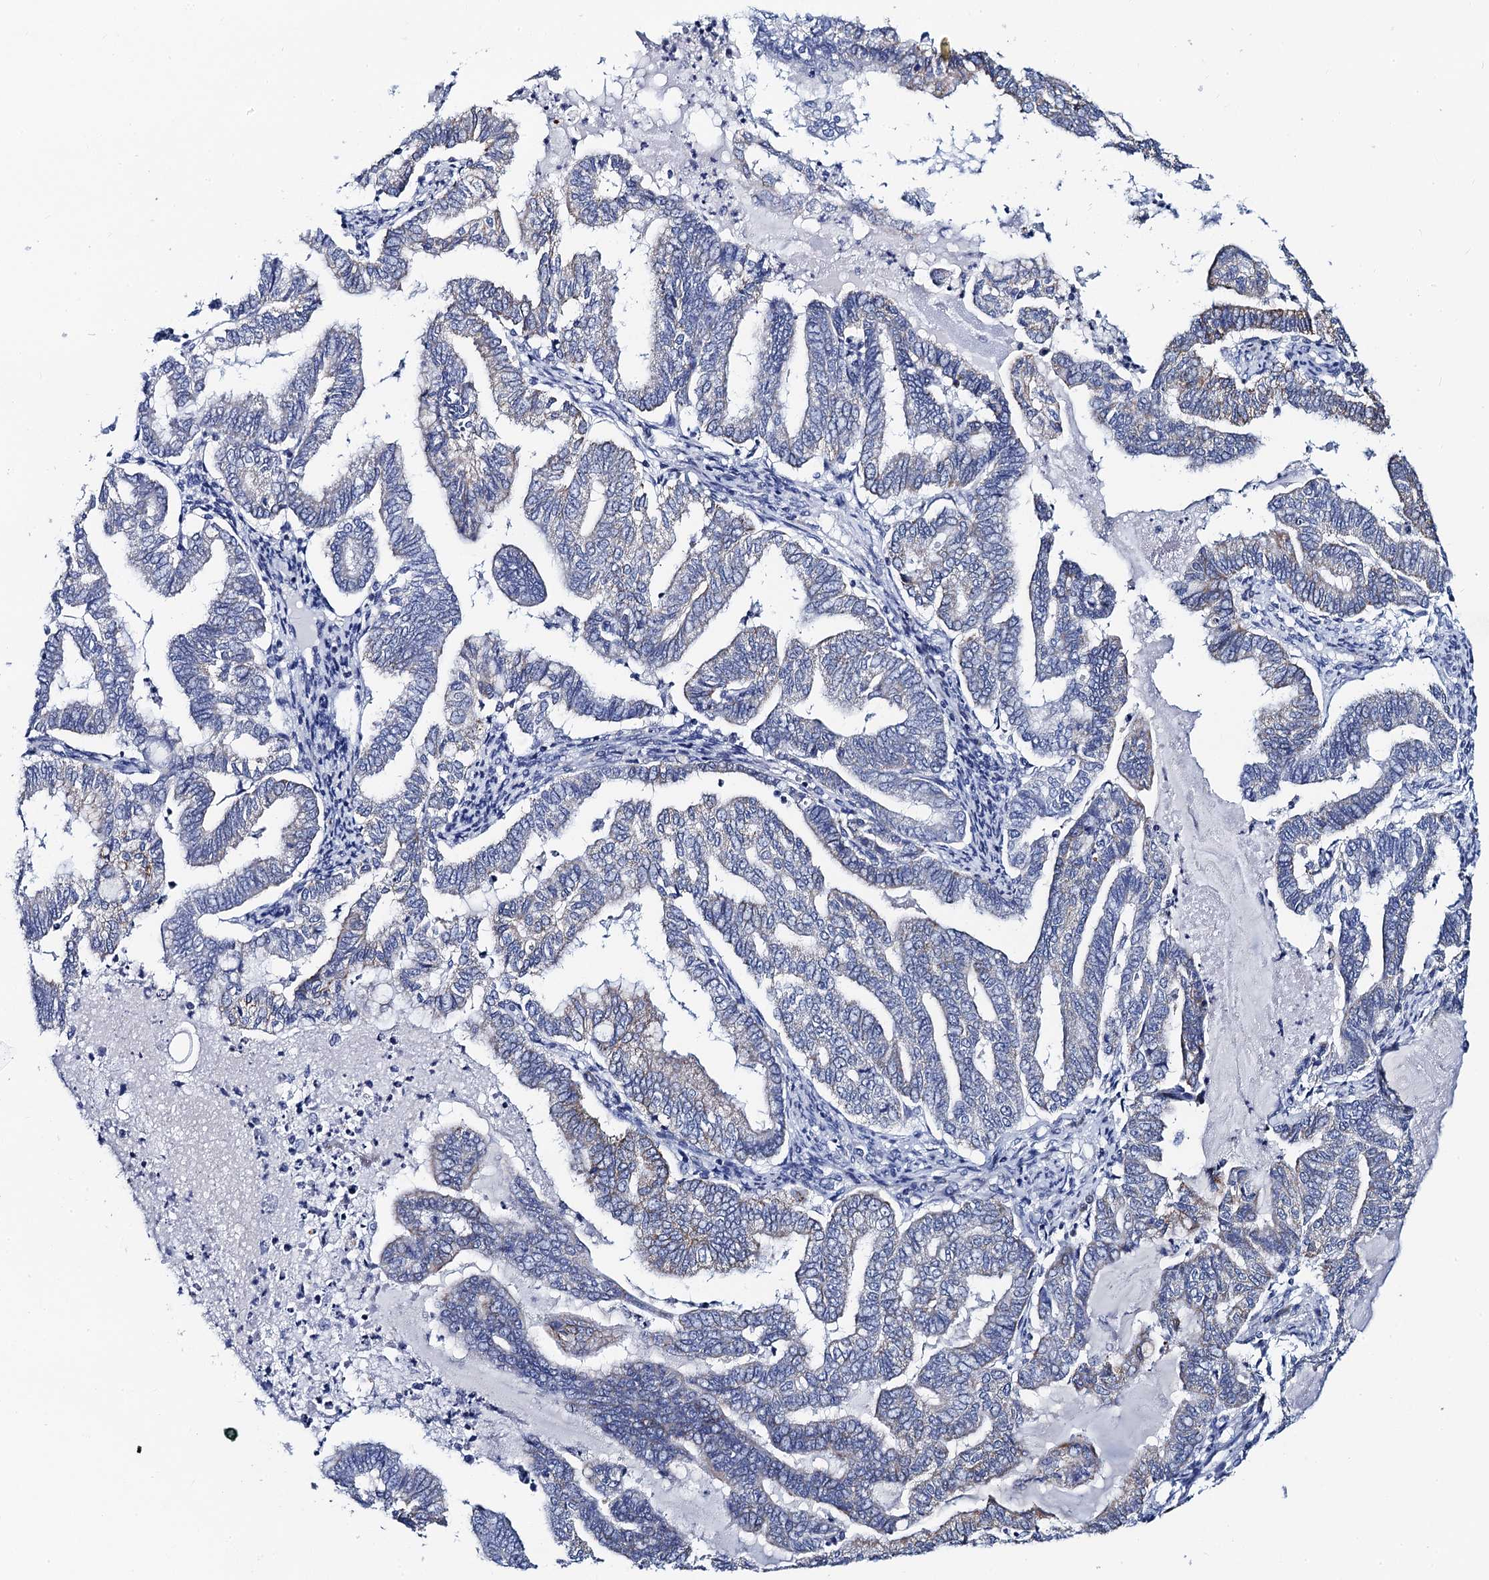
{"staining": {"intensity": "weak", "quantity": "<25%", "location": "cytoplasmic/membranous"}, "tissue": "endometrial cancer", "cell_type": "Tumor cells", "image_type": "cancer", "snomed": [{"axis": "morphology", "description": "Adenocarcinoma, NOS"}, {"axis": "topography", "description": "Endometrium"}], "caption": "Tumor cells show no significant protein expression in endometrial cancer (adenocarcinoma).", "gene": "ACADSB", "patient": {"sex": "female", "age": 79}}